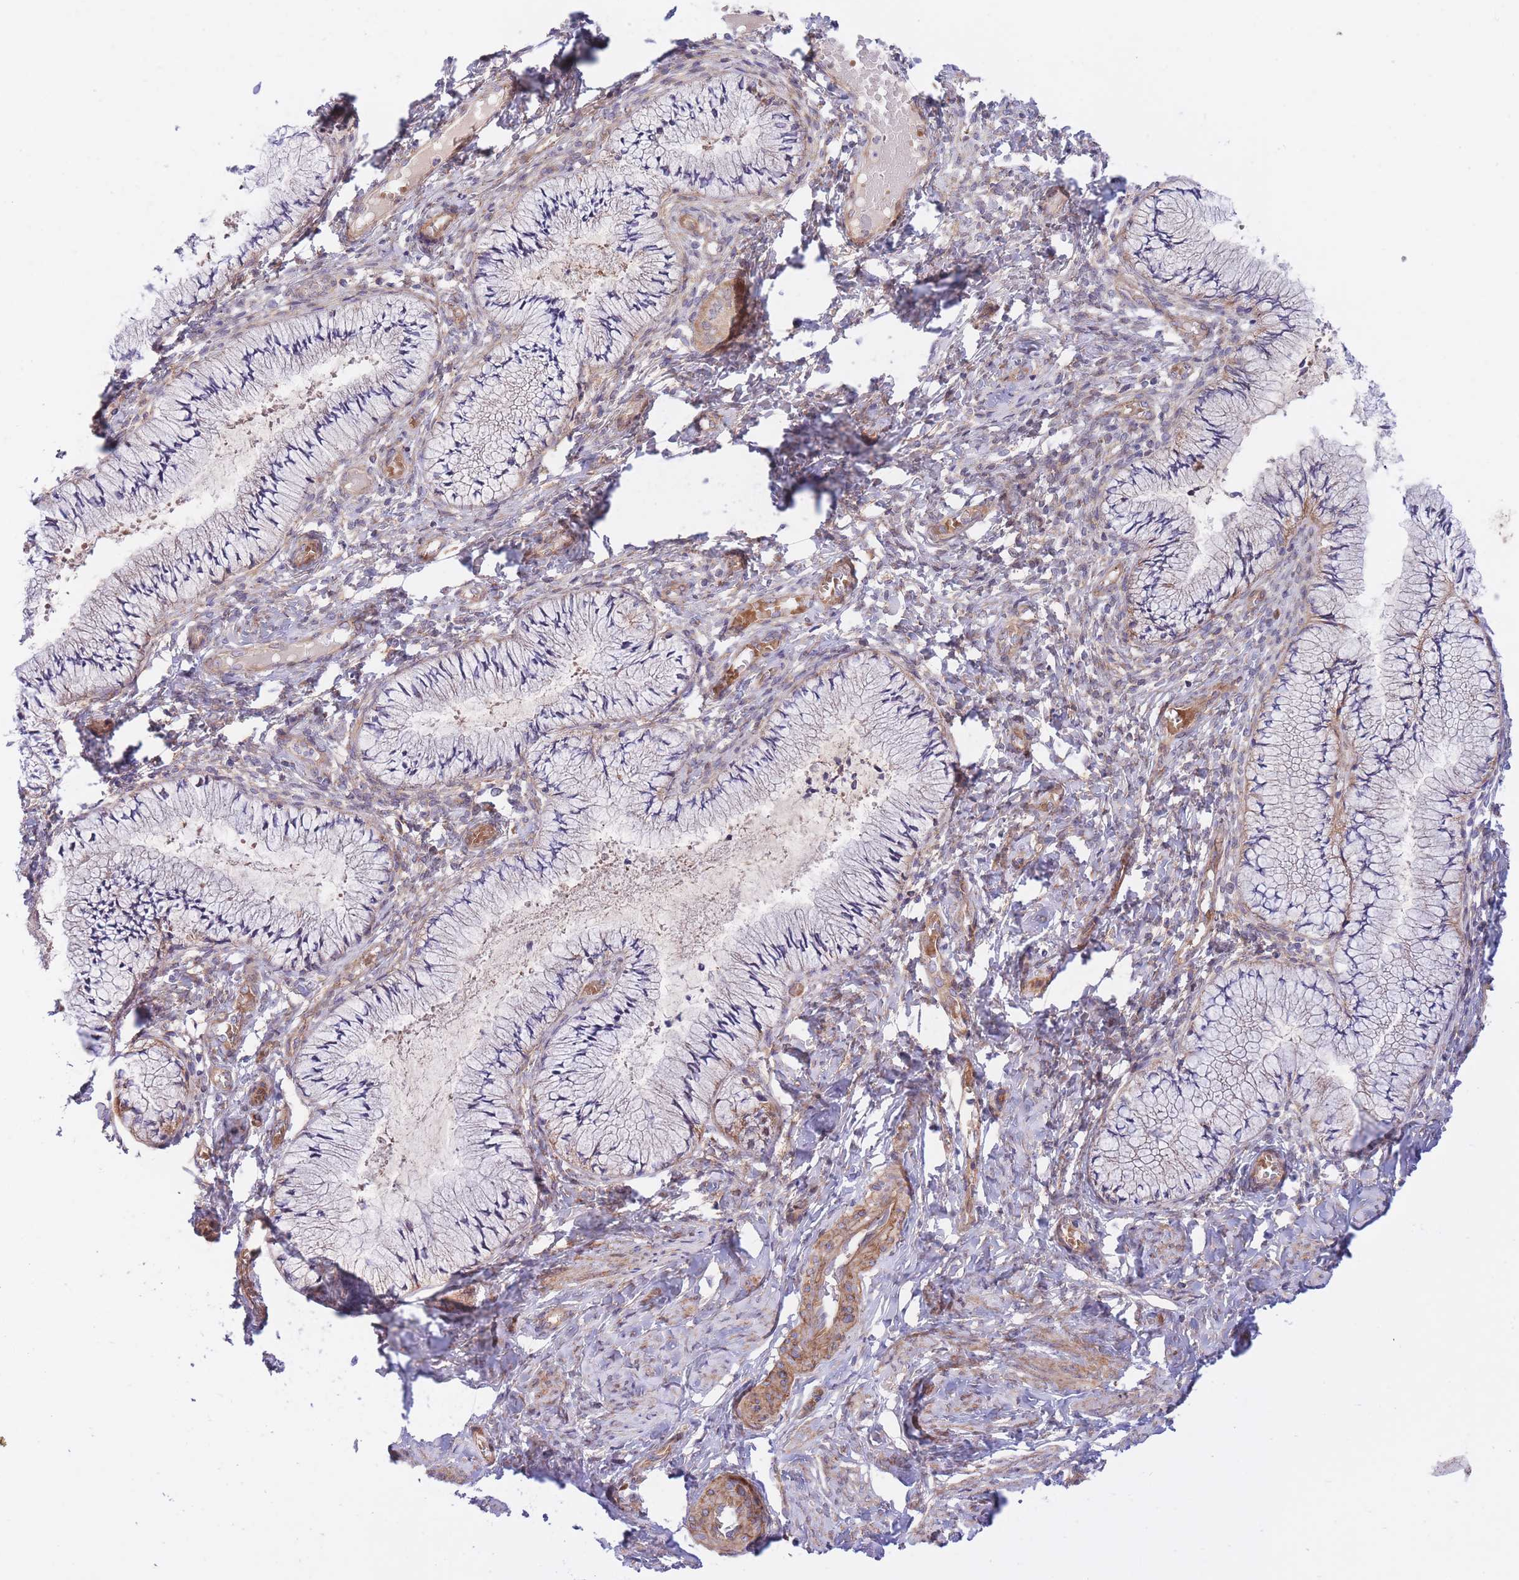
{"staining": {"intensity": "moderate", "quantity": "<25%", "location": "cytoplasmic/membranous"}, "tissue": "cervix", "cell_type": "Glandular cells", "image_type": "normal", "snomed": [{"axis": "morphology", "description": "Normal tissue, NOS"}, {"axis": "topography", "description": "Cervix"}], "caption": "Immunohistochemical staining of benign human cervix shows low levels of moderate cytoplasmic/membranous staining in about <25% of glandular cells.", "gene": "CHAC1", "patient": {"sex": "female", "age": 42}}